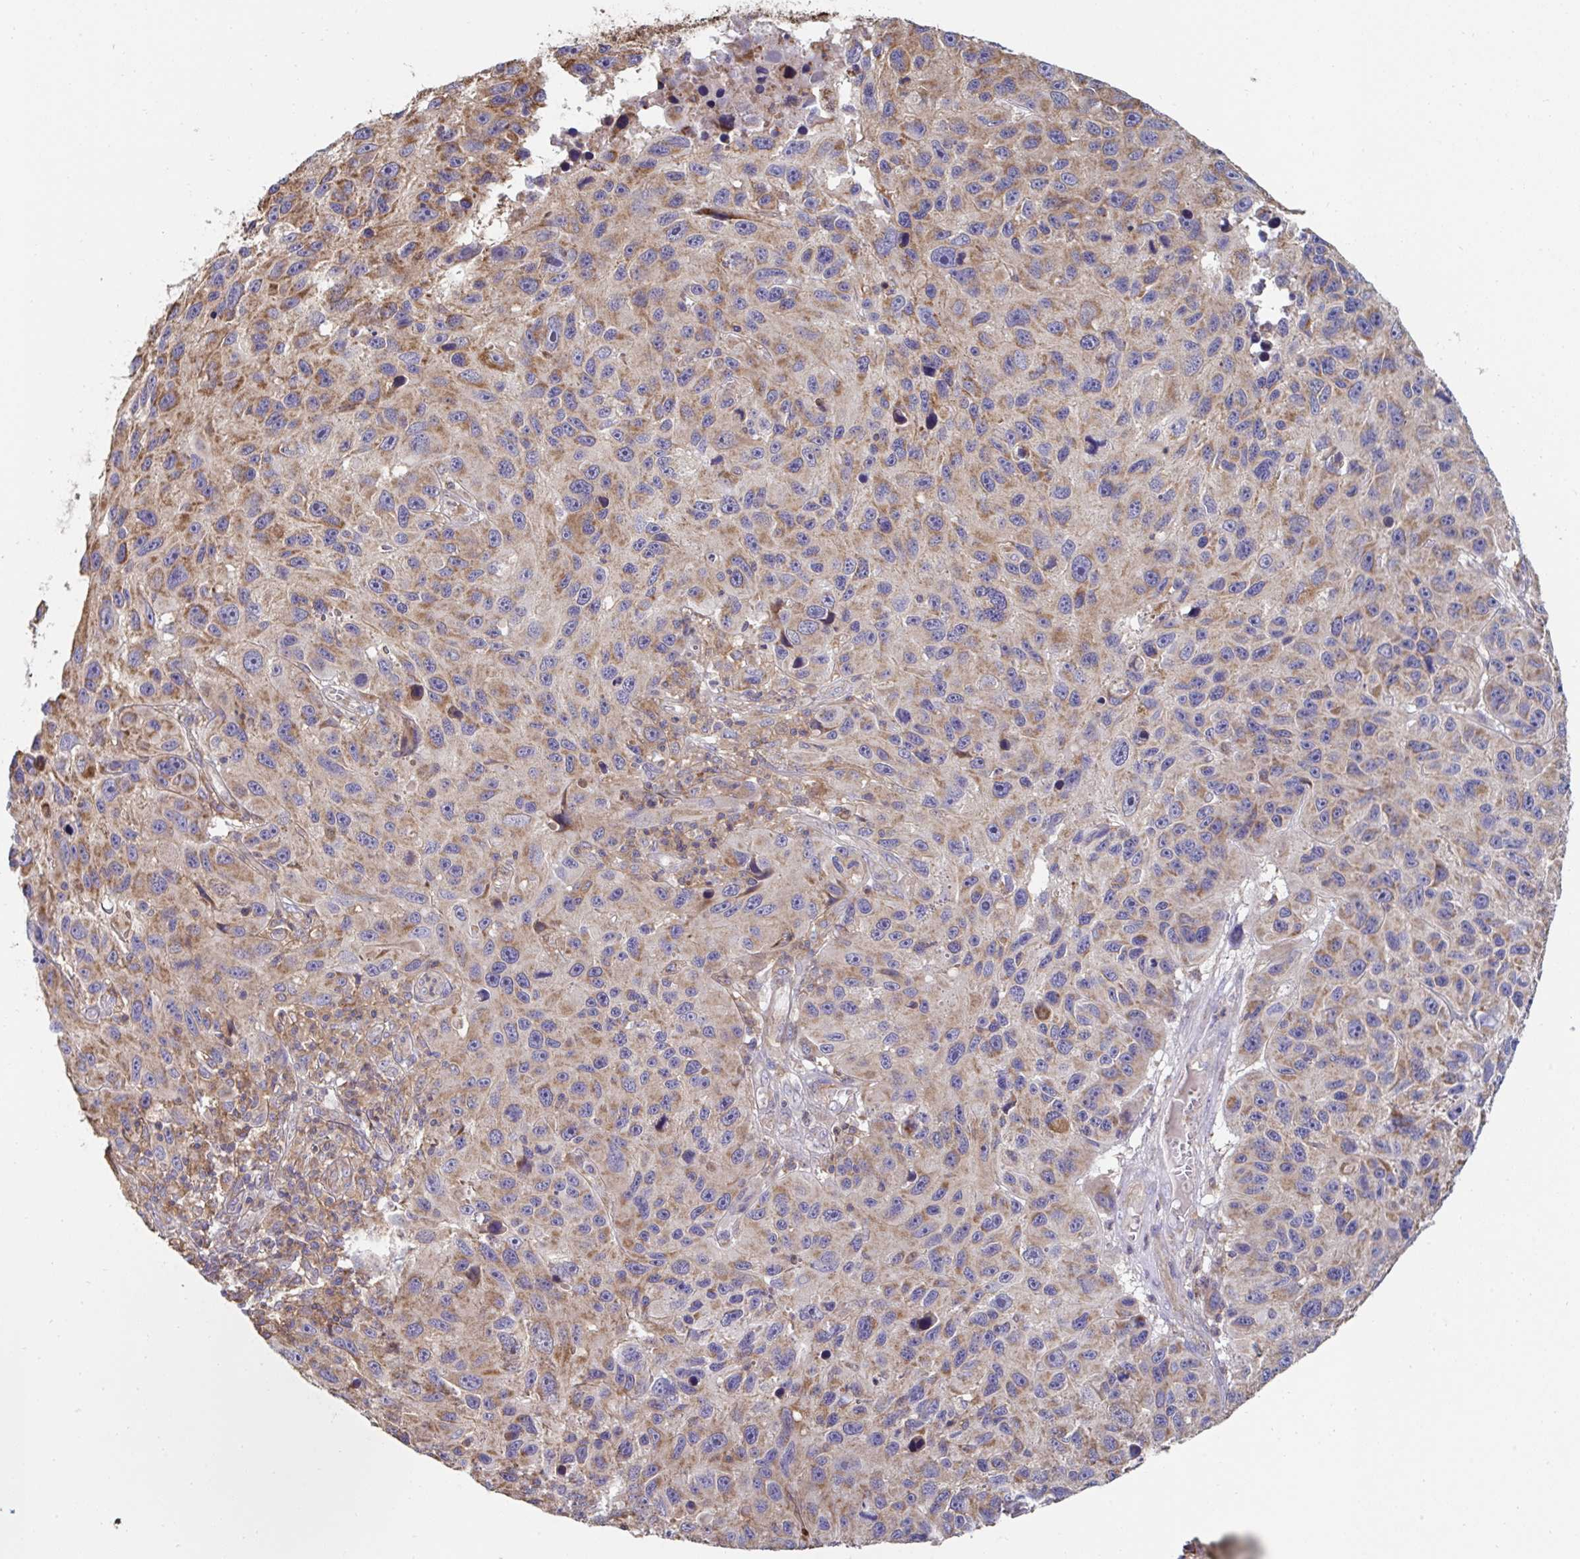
{"staining": {"intensity": "moderate", "quantity": "25%-75%", "location": "cytoplasmic/membranous"}, "tissue": "melanoma", "cell_type": "Tumor cells", "image_type": "cancer", "snomed": [{"axis": "morphology", "description": "Malignant melanoma, NOS"}, {"axis": "topography", "description": "Skin"}], "caption": "High-magnification brightfield microscopy of melanoma stained with DAB (3,3'-diaminobenzidine) (brown) and counterstained with hematoxylin (blue). tumor cells exhibit moderate cytoplasmic/membranous expression is identified in about25%-75% of cells. (DAB (3,3'-diaminobenzidine) = brown stain, brightfield microscopy at high magnification).", "gene": "DZANK1", "patient": {"sex": "male", "age": 53}}